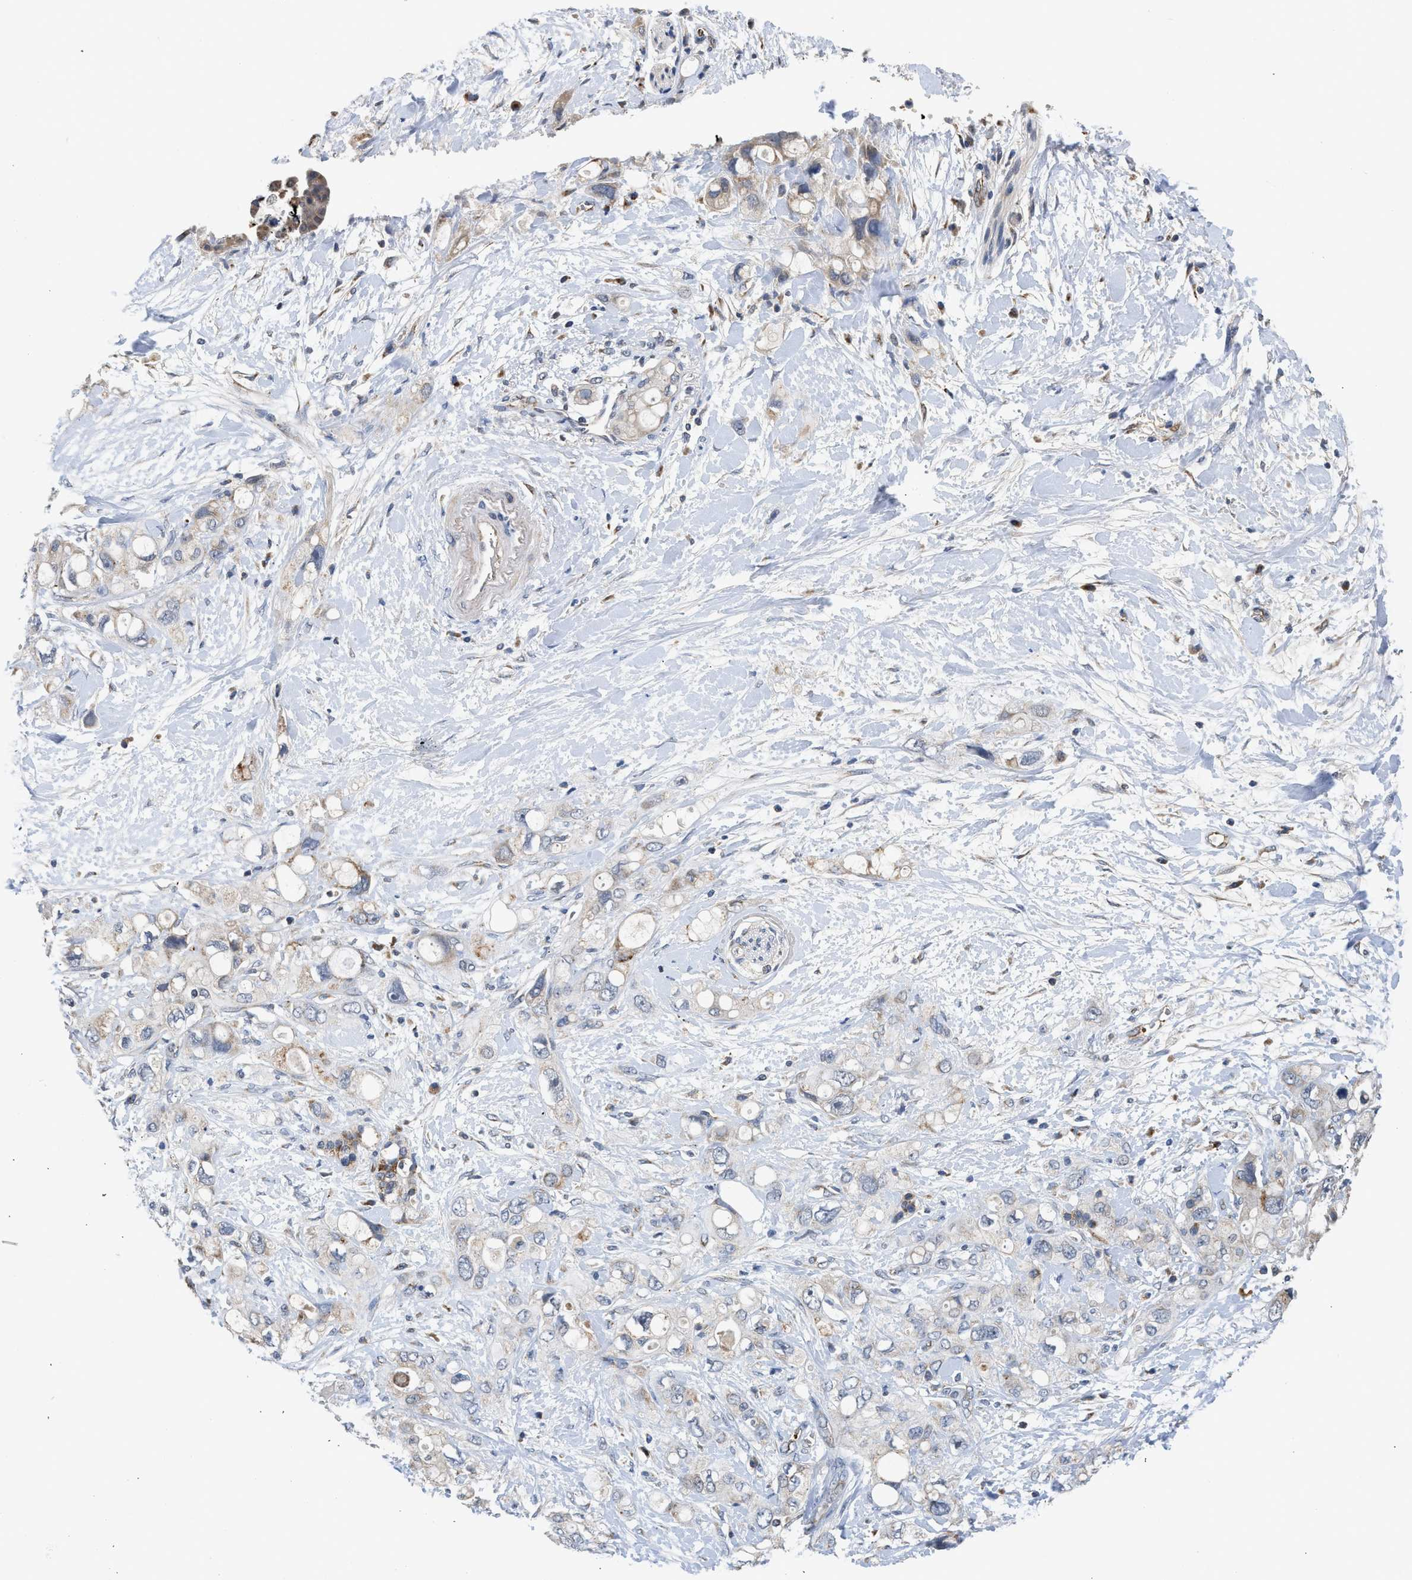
{"staining": {"intensity": "weak", "quantity": "<25%", "location": "cytoplasmic/membranous"}, "tissue": "pancreatic cancer", "cell_type": "Tumor cells", "image_type": "cancer", "snomed": [{"axis": "morphology", "description": "Adenocarcinoma, NOS"}, {"axis": "topography", "description": "Pancreas"}], "caption": "Immunohistochemistry (IHC) of human pancreatic cancer exhibits no staining in tumor cells.", "gene": "PIM1", "patient": {"sex": "female", "age": 56}}